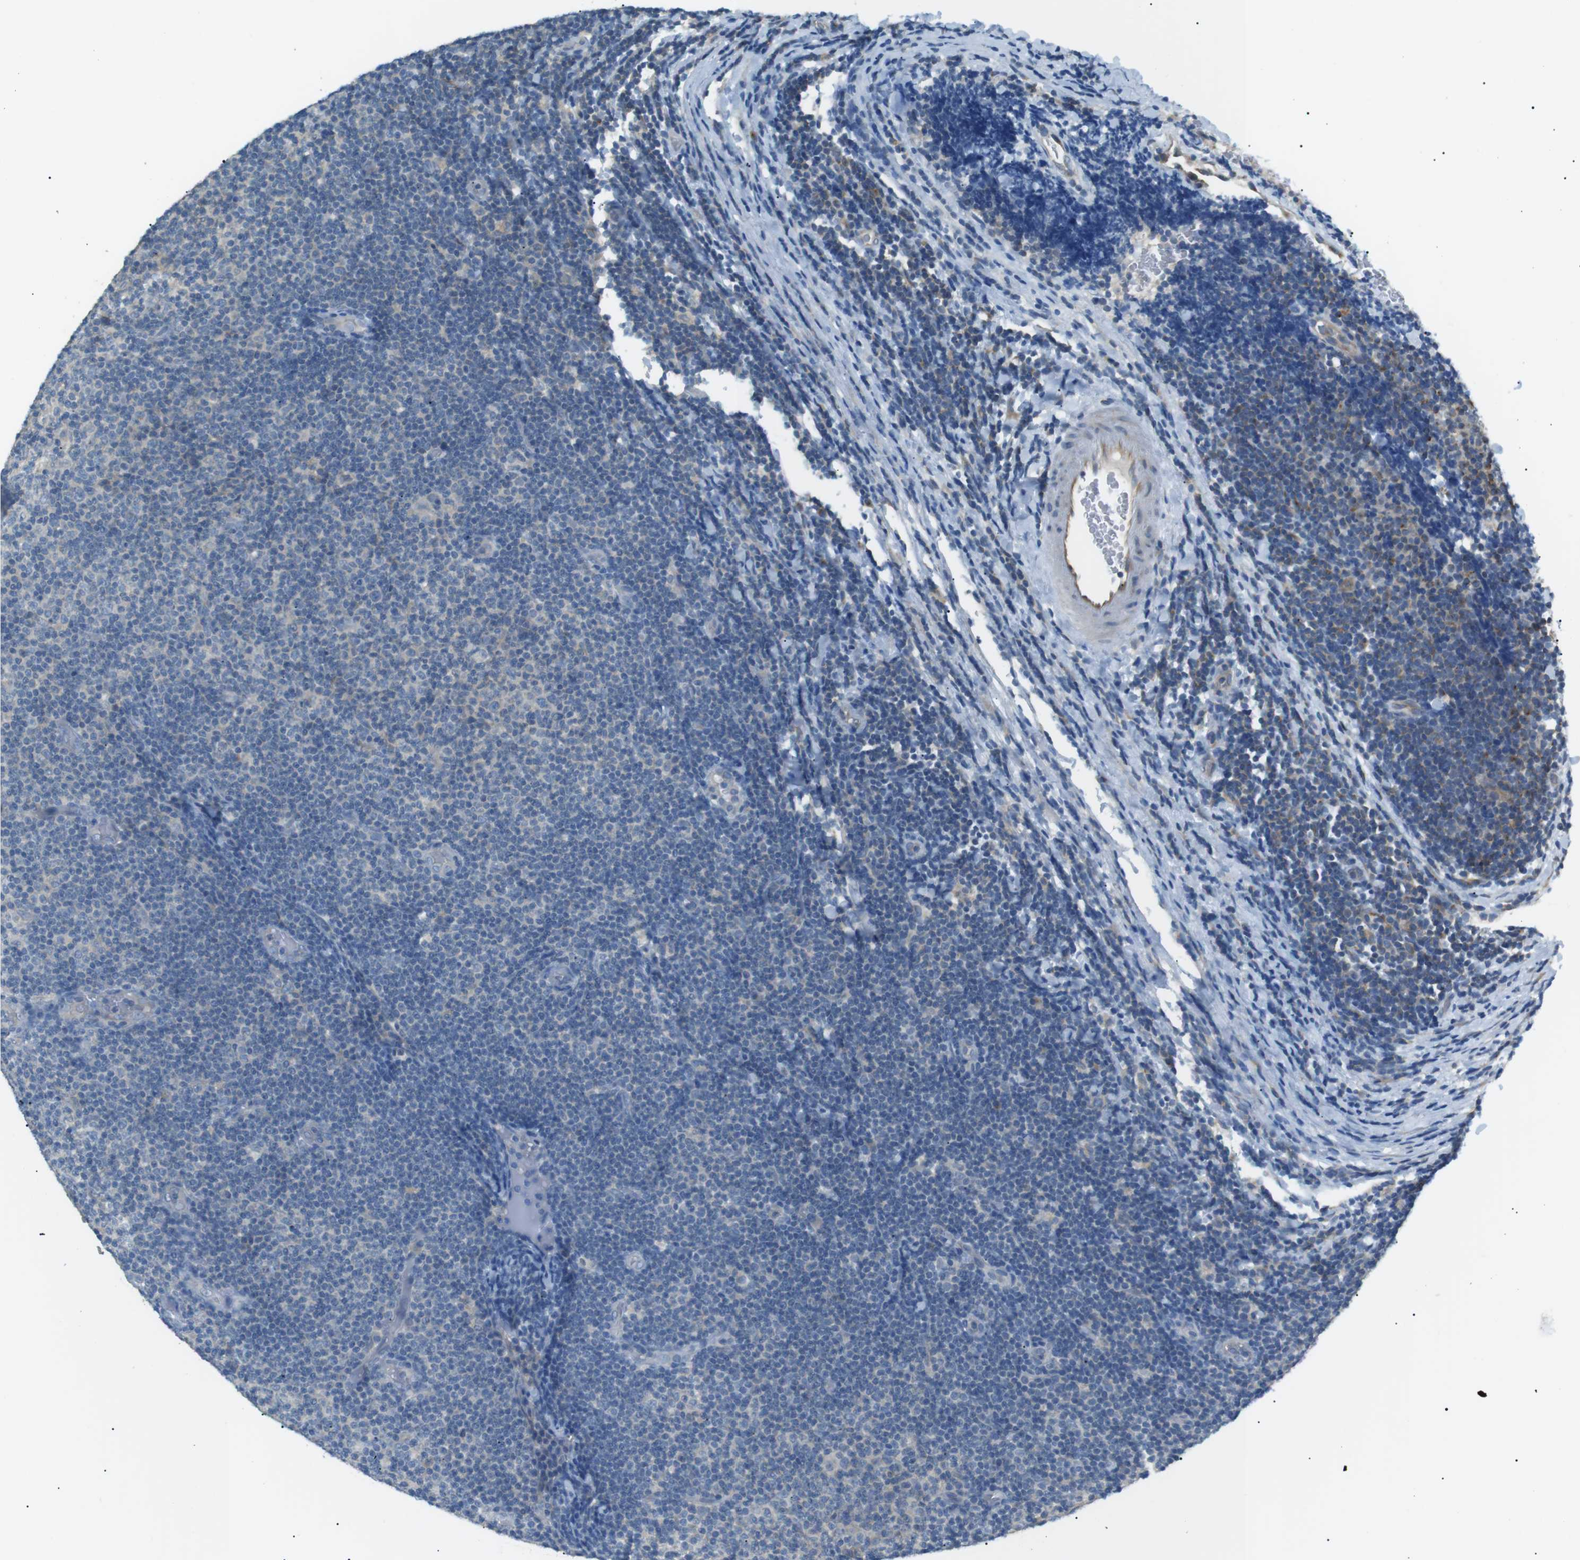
{"staining": {"intensity": "negative", "quantity": "none", "location": "none"}, "tissue": "lymphoma", "cell_type": "Tumor cells", "image_type": "cancer", "snomed": [{"axis": "morphology", "description": "Malignant lymphoma, non-Hodgkin's type, Low grade"}, {"axis": "topography", "description": "Lymph node"}], "caption": "Low-grade malignant lymphoma, non-Hodgkin's type was stained to show a protein in brown. There is no significant positivity in tumor cells.", "gene": "CDH26", "patient": {"sex": "male", "age": 83}}